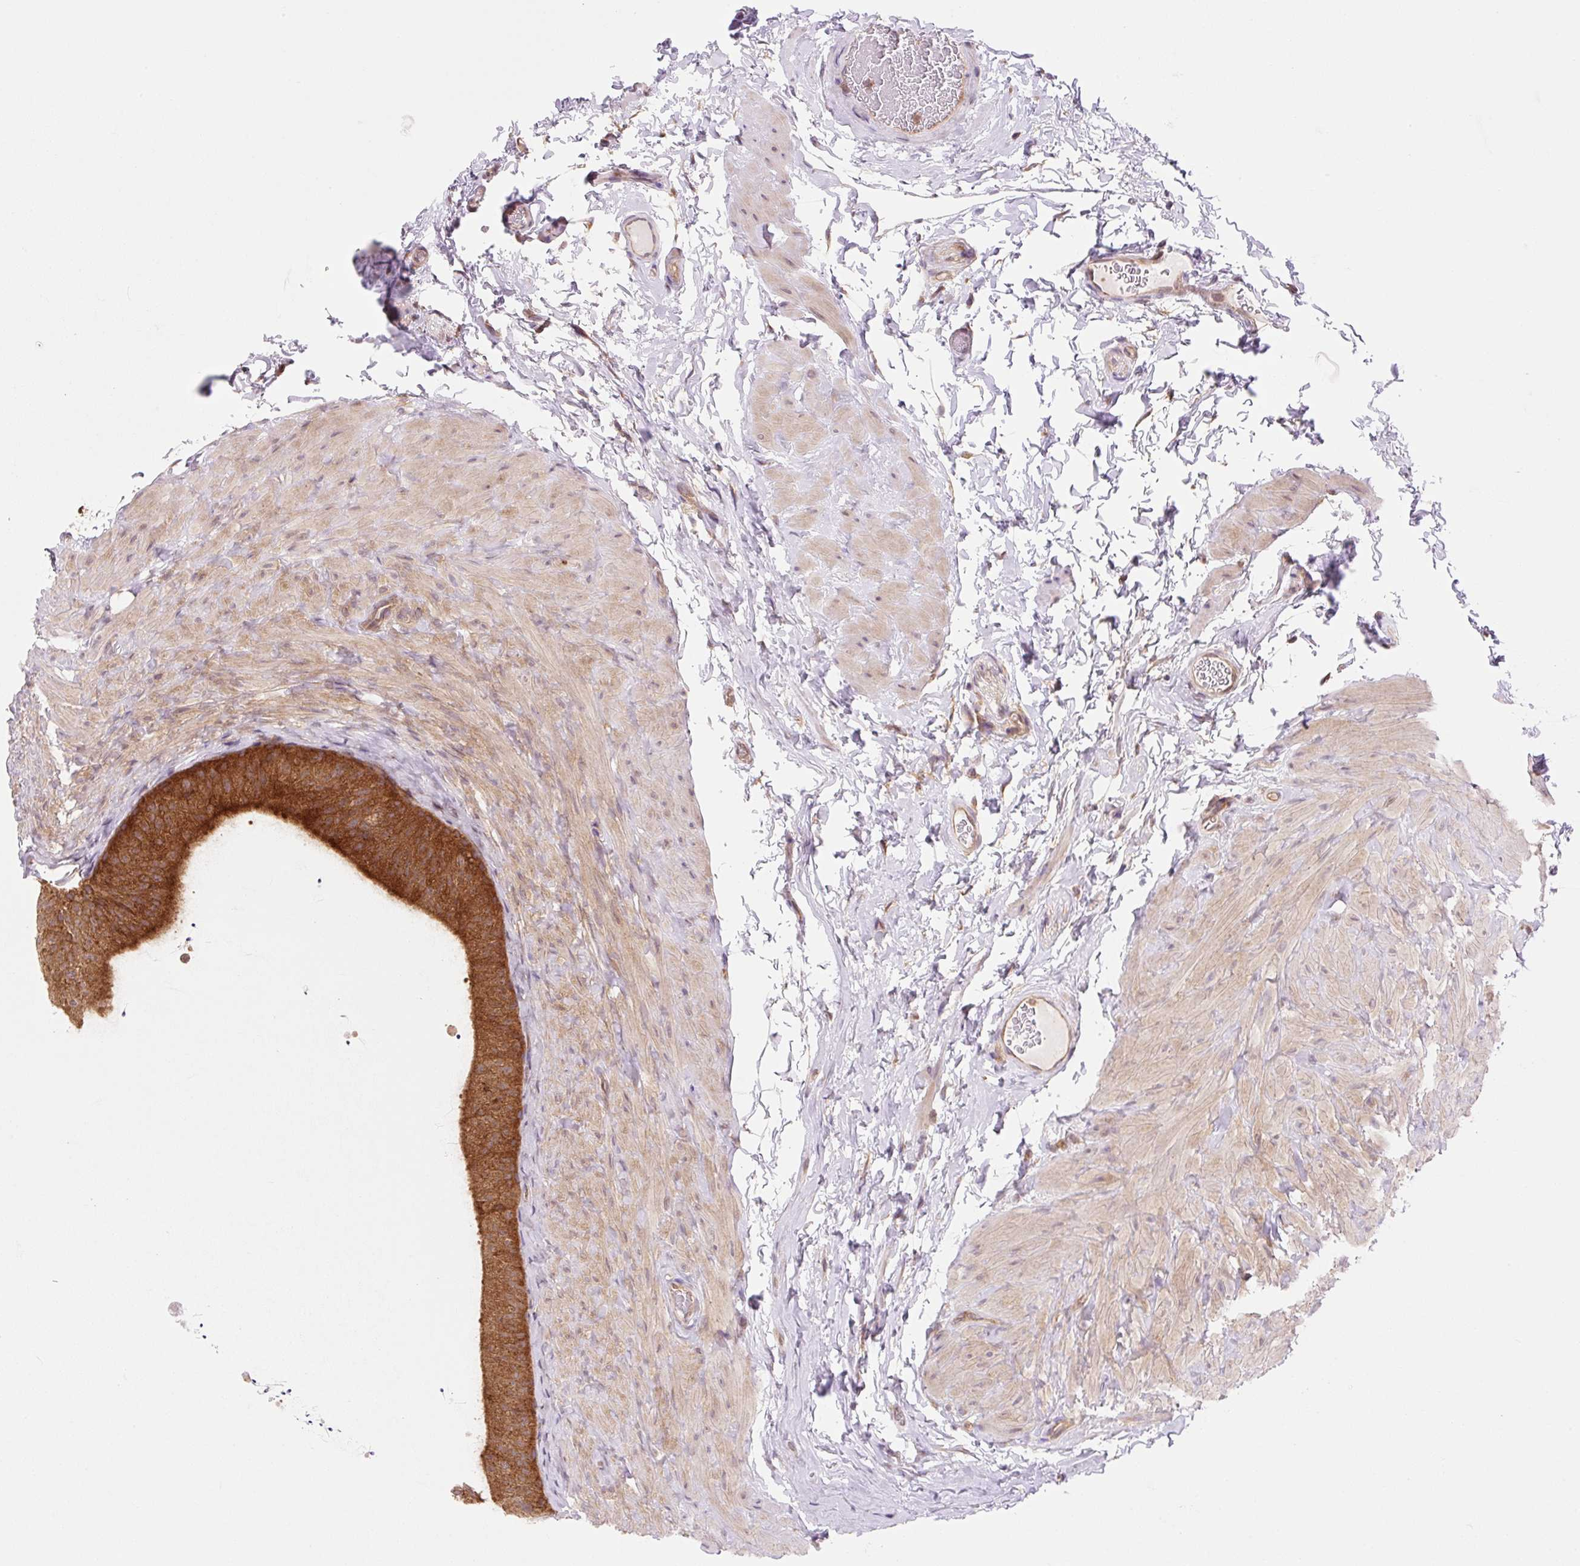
{"staining": {"intensity": "strong", "quantity": ">75%", "location": "cytoplasmic/membranous"}, "tissue": "epididymis", "cell_type": "Glandular cells", "image_type": "normal", "snomed": [{"axis": "morphology", "description": "Normal tissue, NOS"}, {"axis": "topography", "description": "Epididymis, spermatic cord, NOS"}, {"axis": "topography", "description": "Epididymis"}], "caption": "High-power microscopy captured an immunohistochemistry histopathology image of unremarkable epididymis, revealing strong cytoplasmic/membranous expression in approximately >75% of glandular cells. The protein is stained brown, and the nuclei are stained in blue (DAB IHC with brightfield microscopy, high magnification).", "gene": "VPS4A", "patient": {"sex": "male", "age": 31}}